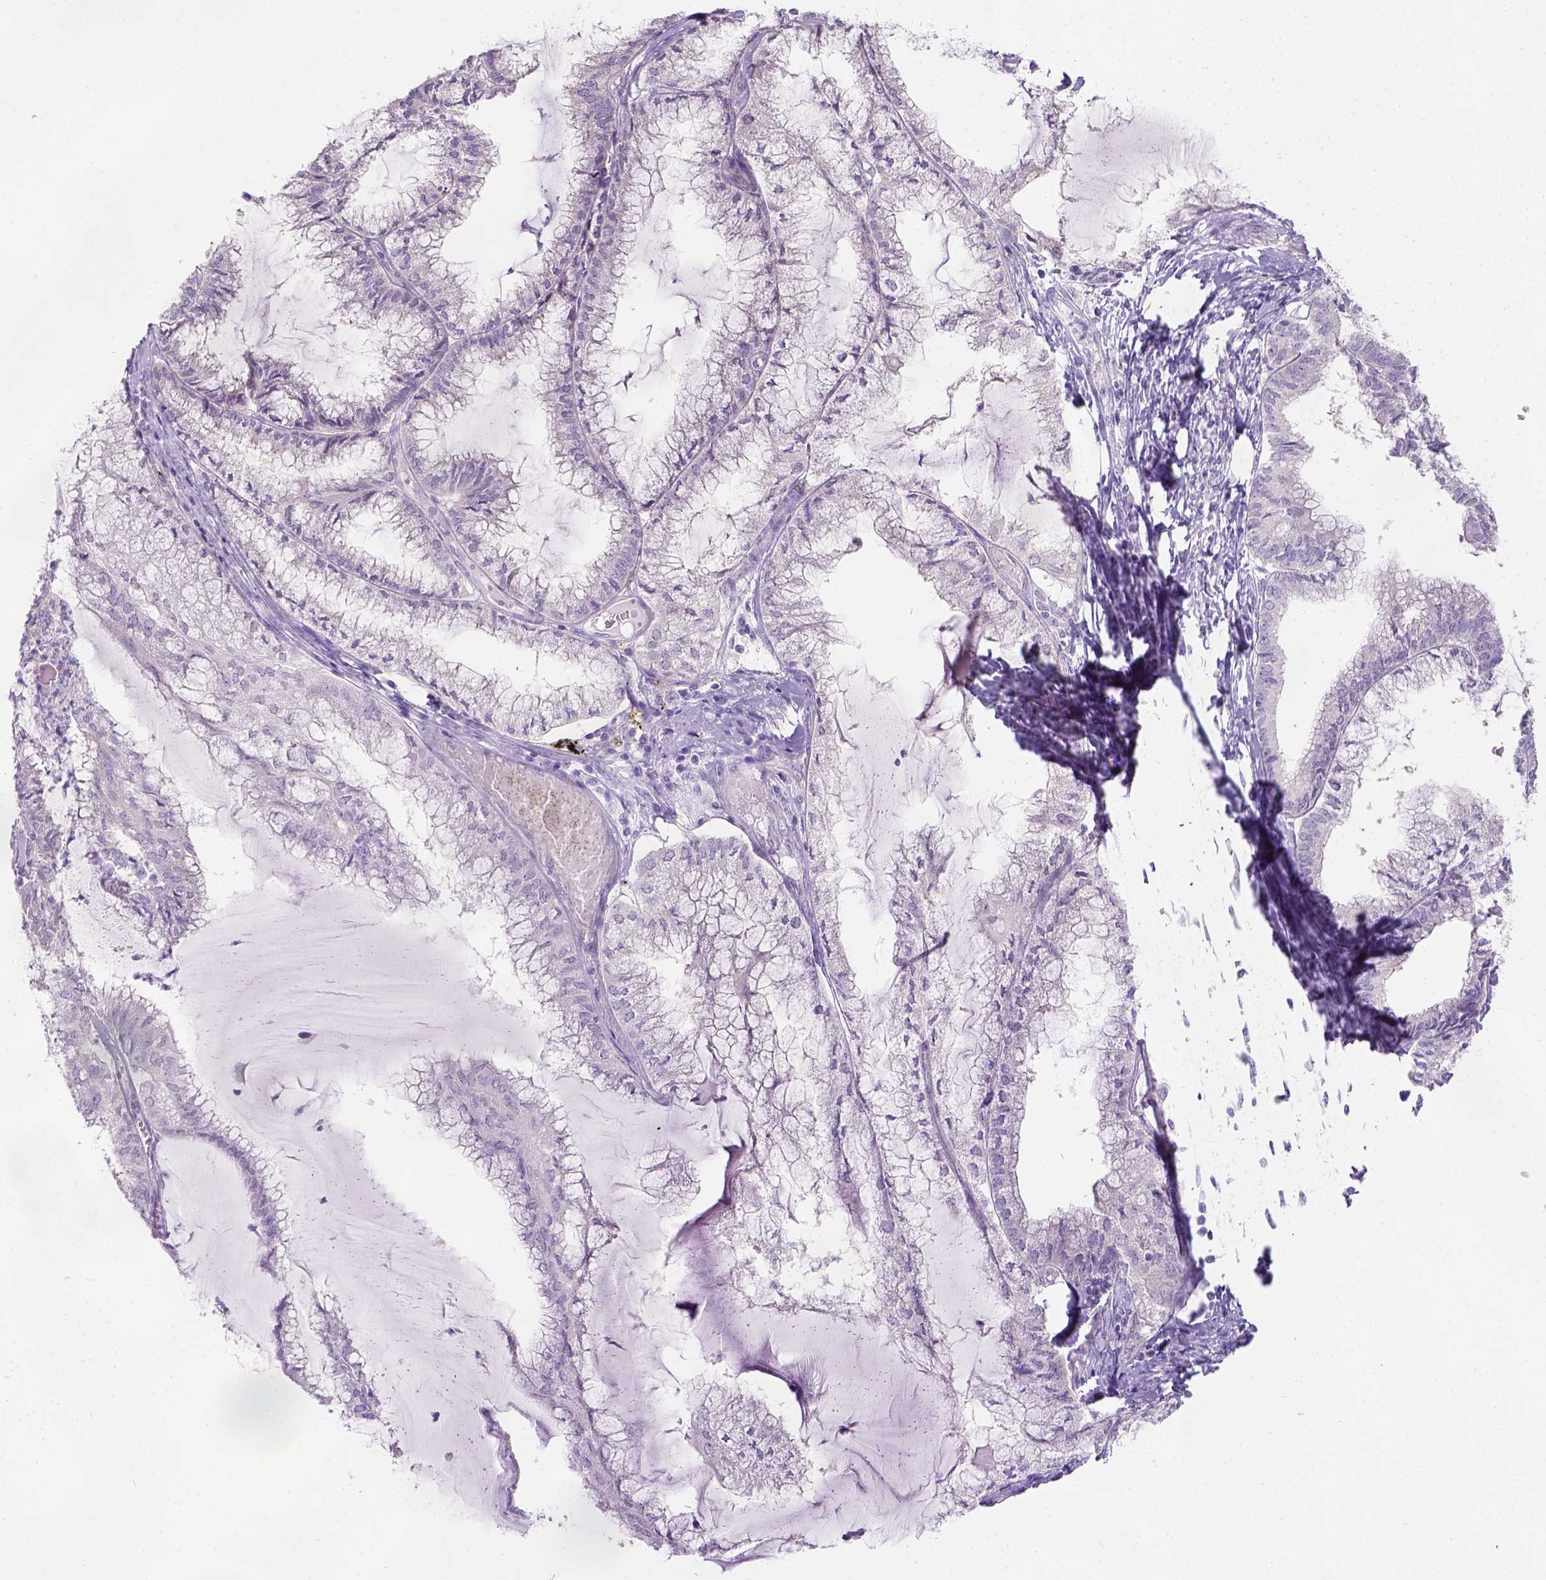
{"staining": {"intensity": "negative", "quantity": "none", "location": "none"}, "tissue": "endometrial cancer", "cell_type": "Tumor cells", "image_type": "cancer", "snomed": [{"axis": "morphology", "description": "Carcinoma, NOS"}, {"axis": "topography", "description": "Endometrium"}], "caption": "Endometrial carcinoma was stained to show a protein in brown. There is no significant expression in tumor cells. (DAB immunohistochemistry (IHC) with hematoxylin counter stain).", "gene": "C20orf144", "patient": {"sex": "female", "age": 62}}